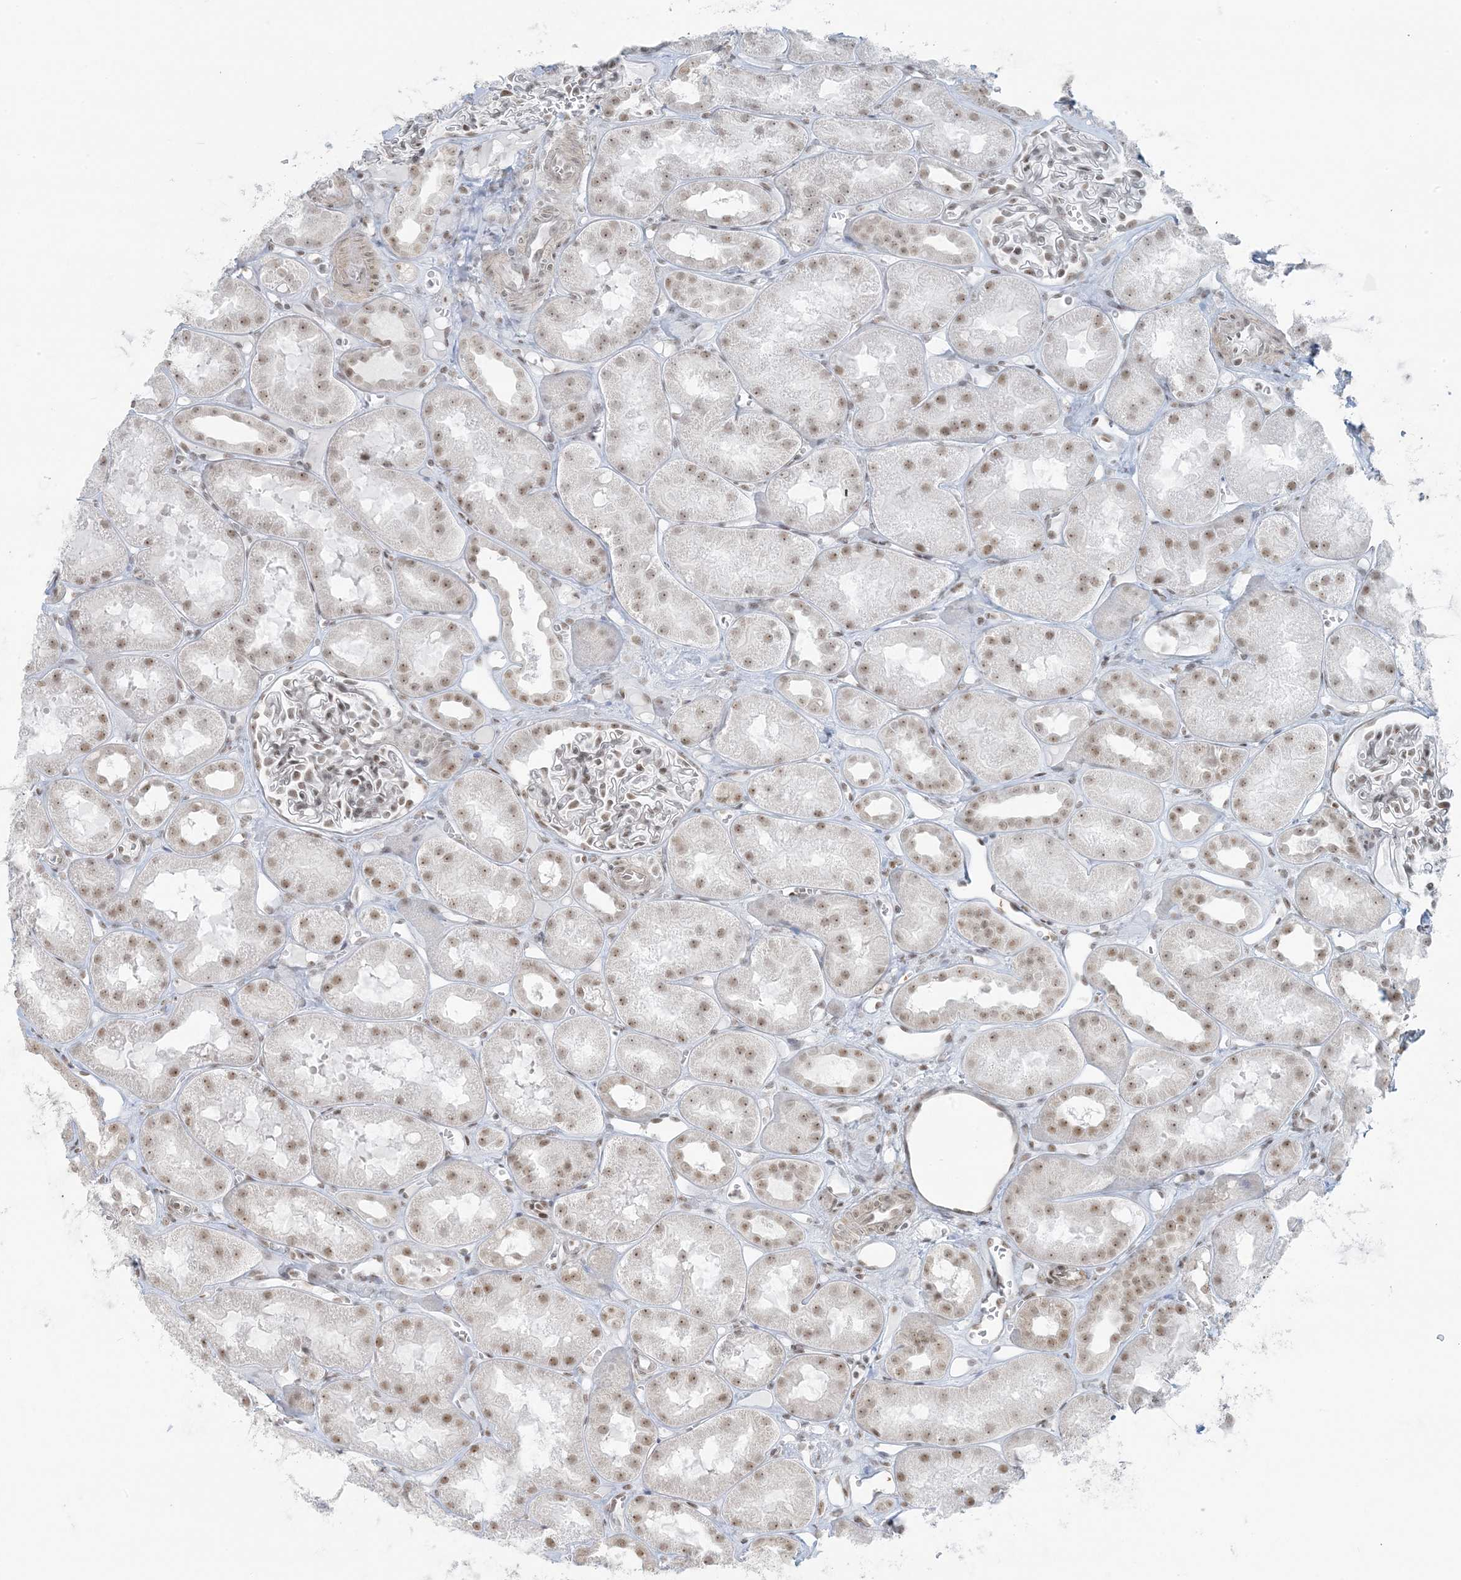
{"staining": {"intensity": "moderate", "quantity": "<25%", "location": "nuclear"}, "tissue": "kidney", "cell_type": "Cells in glomeruli", "image_type": "normal", "snomed": [{"axis": "morphology", "description": "Normal tissue, NOS"}, {"axis": "topography", "description": "Kidney"}], "caption": "Immunohistochemical staining of unremarkable kidney shows low levels of moderate nuclear positivity in approximately <25% of cells in glomeruli. (Brightfield microscopy of DAB IHC at high magnification).", "gene": "ZNF787", "patient": {"sex": "male", "age": 16}}